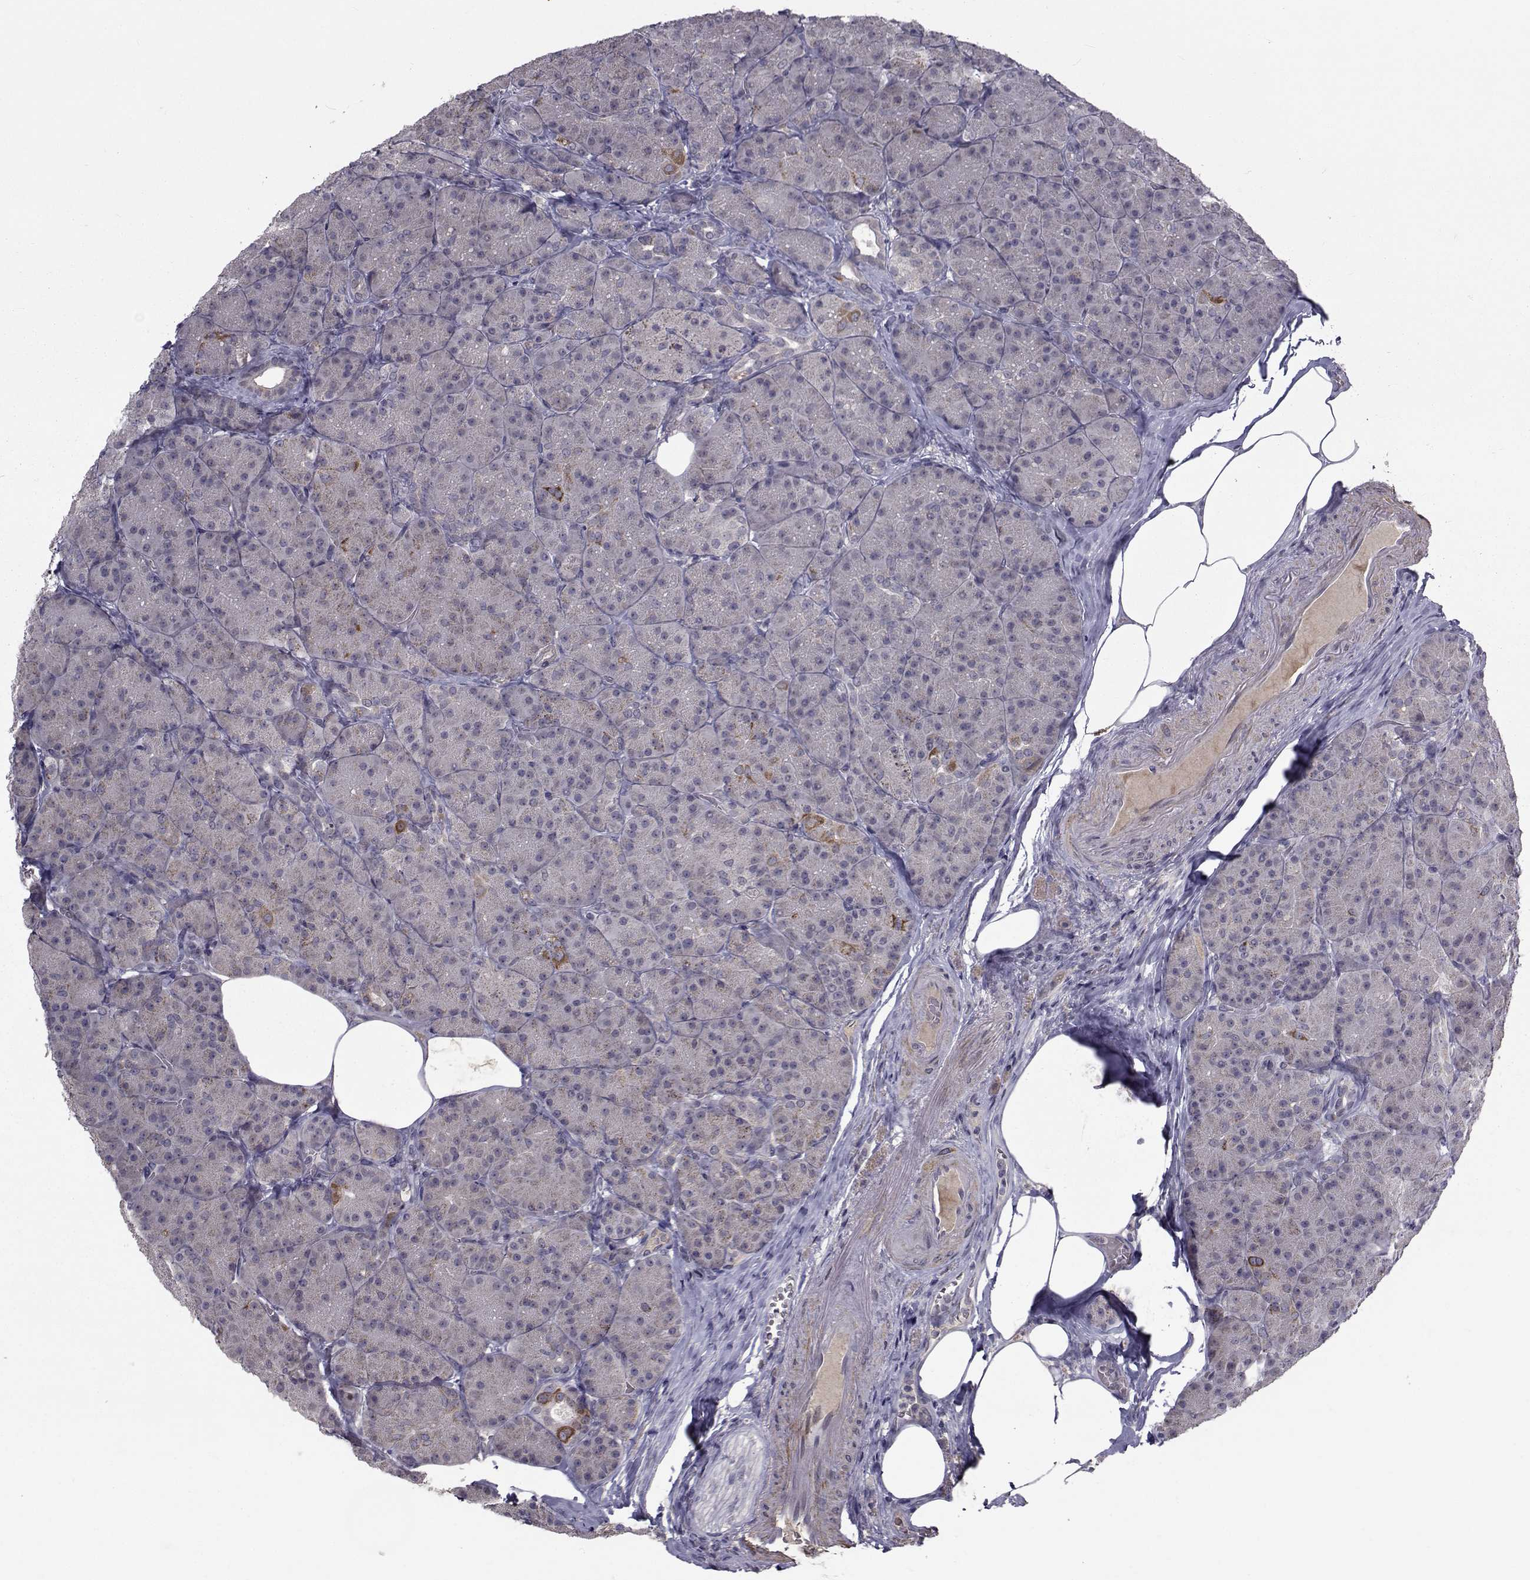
{"staining": {"intensity": "moderate", "quantity": "<25%", "location": "cytoplasmic/membranous"}, "tissue": "pancreas", "cell_type": "Exocrine glandular cells", "image_type": "normal", "snomed": [{"axis": "morphology", "description": "Normal tissue, NOS"}, {"axis": "topography", "description": "Pancreas"}], "caption": "Brown immunohistochemical staining in unremarkable human pancreas reveals moderate cytoplasmic/membranous positivity in about <25% of exocrine glandular cells. (IHC, brightfield microscopy, high magnification).", "gene": "FDXR", "patient": {"sex": "male", "age": 57}}